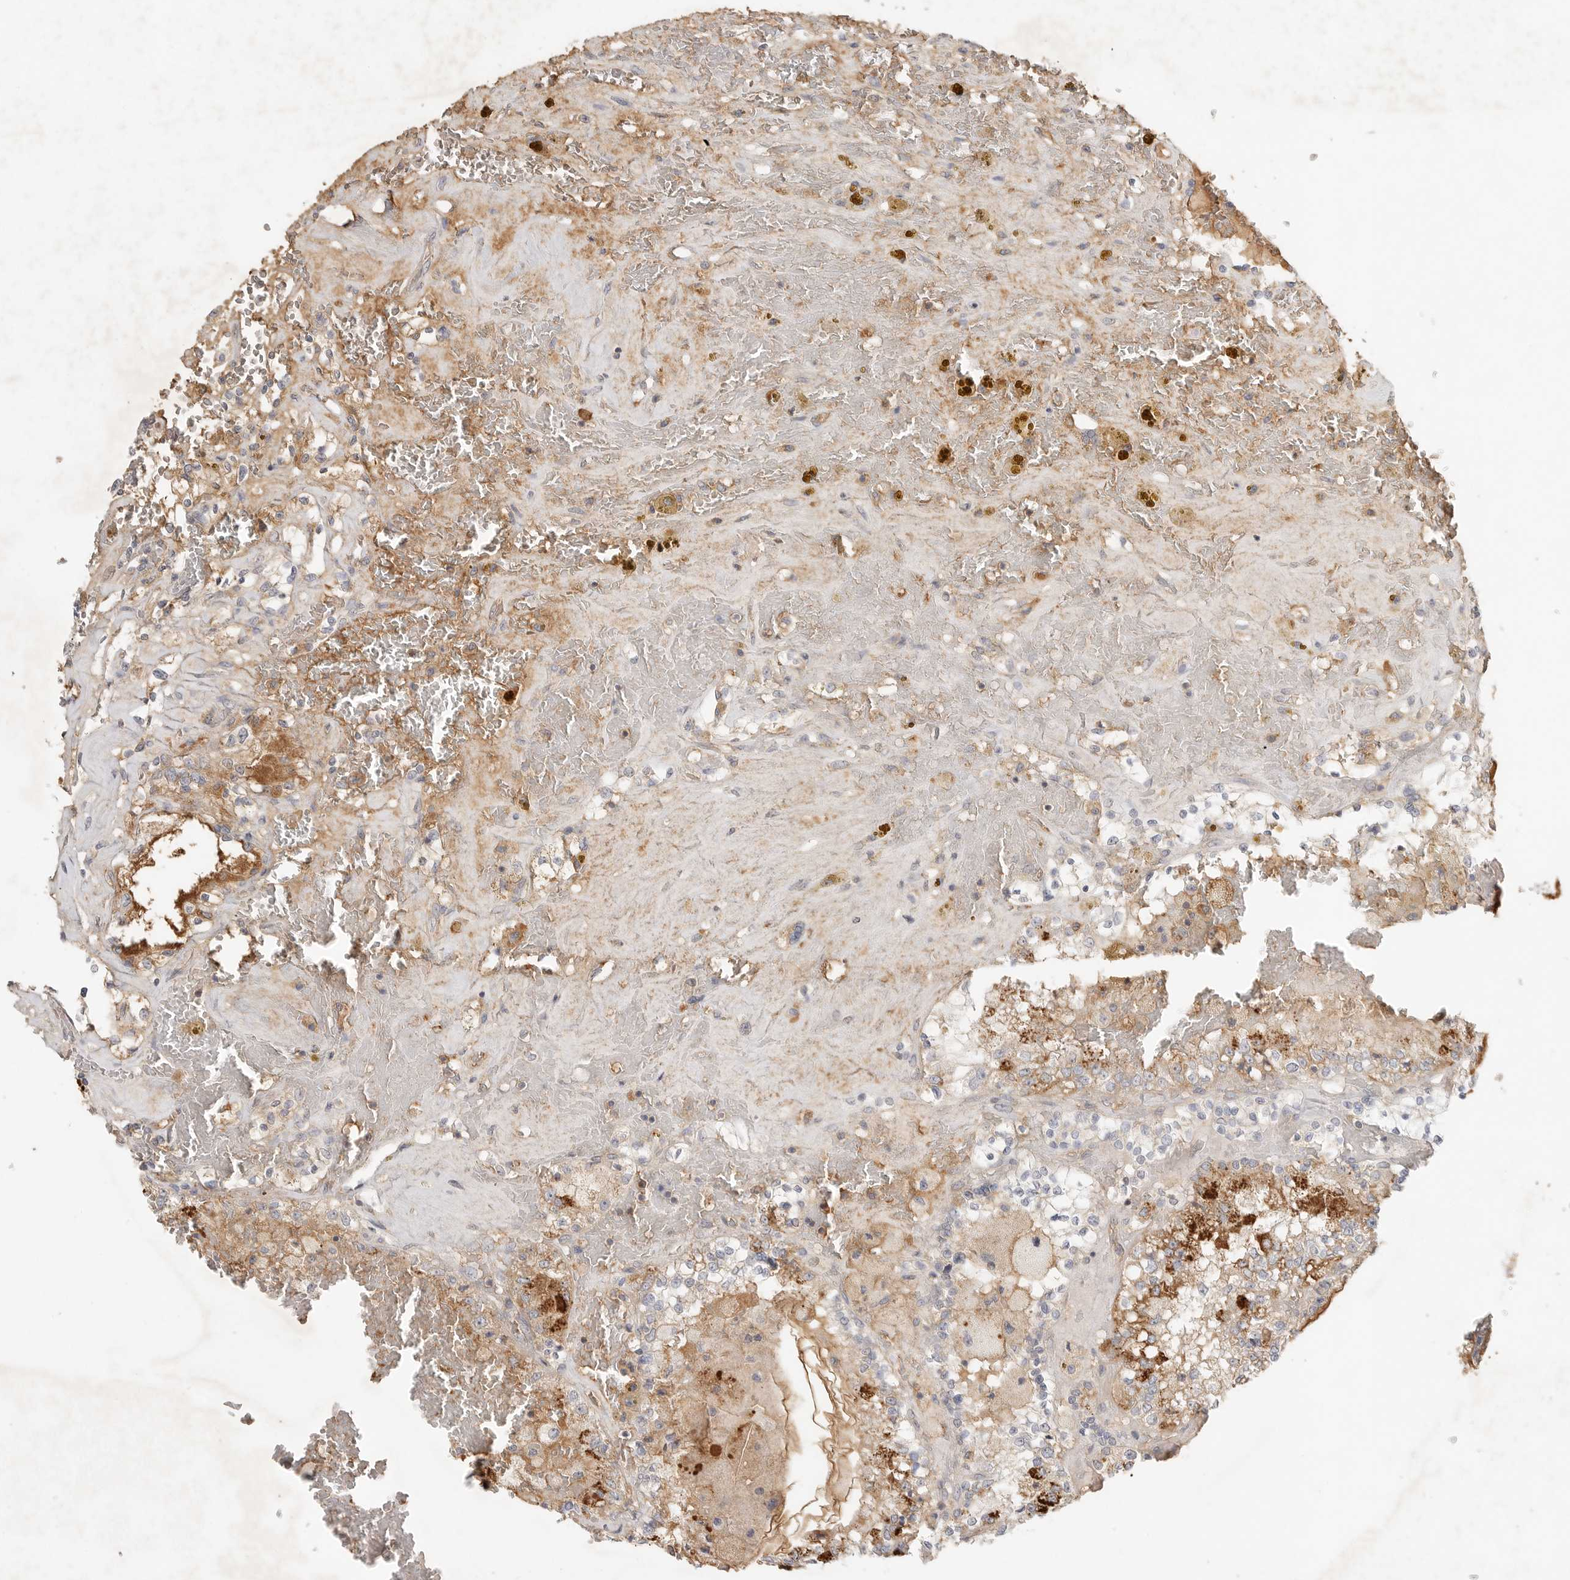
{"staining": {"intensity": "moderate", "quantity": "25%-75%", "location": "cytoplasmic/membranous"}, "tissue": "renal cancer", "cell_type": "Tumor cells", "image_type": "cancer", "snomed": [{"axis": "morphology", "description": "Adenocarcinoma, NOS"}, {"axis": "topography", "description": "Kidney"}], "caption": "Moderate cytoplasmic/membranous expression for a protein is appreciated in about 25%-75% of tumor cells of renal cancer using IHC.", "gene": "SLC25A36", "patient": {"sex": "female", "age": 56}}